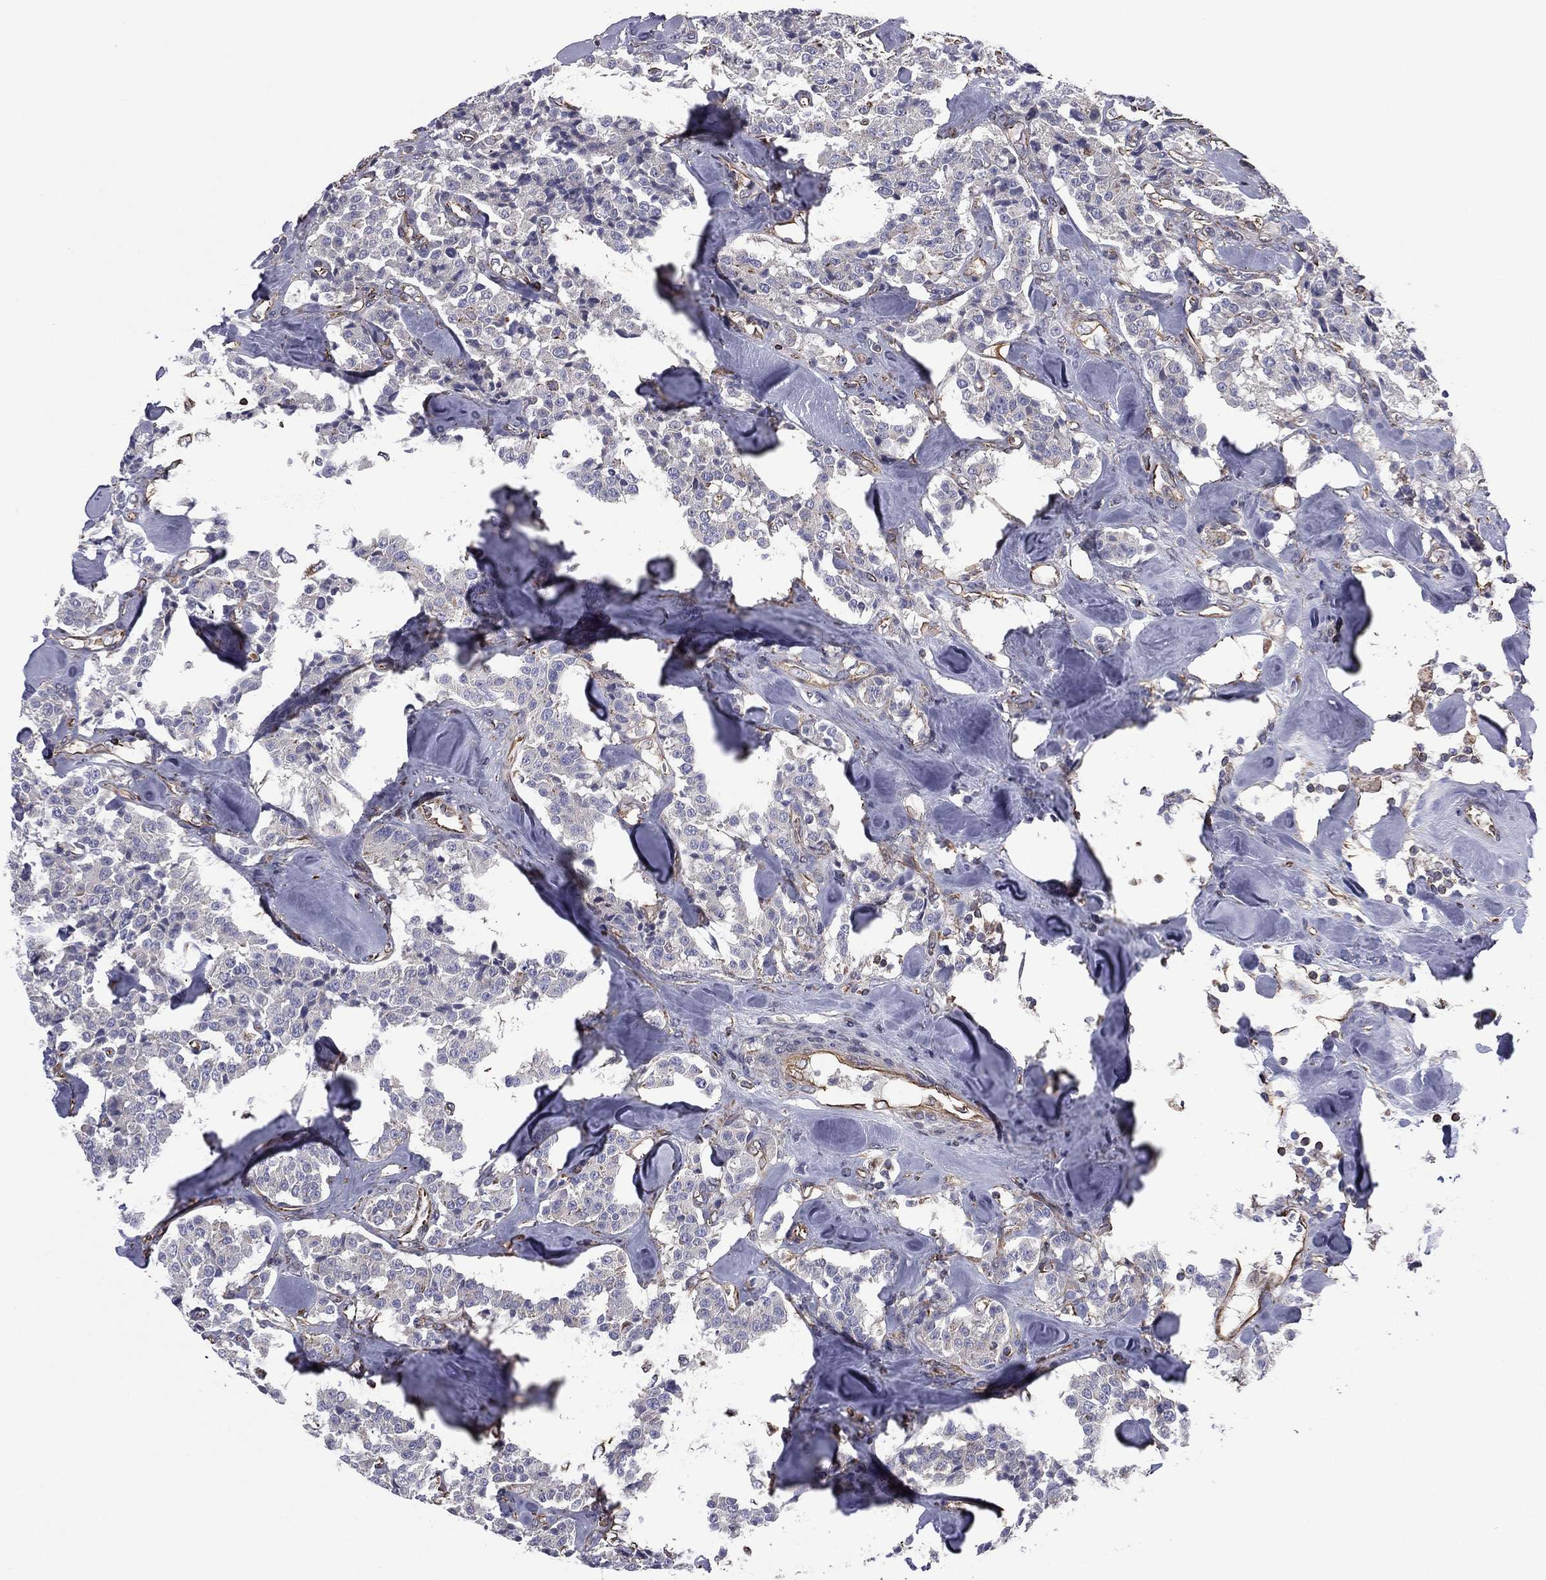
{"staining": {"intensity": "negative", "quantity": "none", "location": "none"}, "tissue": "carcinoid", "cell_type": "Tumor cells", "image_type": "cancer", "snomed": [{"axis": "morphology", "description": "Carcinoid, malignant, NOS"}, {"axis": "topography", "description": "Pancreas"}], "caption": "The immunohistochemistry (IHC) image has no significant positivity in tumor cells of carcinoid (malignant) tissue.", "gene": "SCUBE1", "patient": {"sex": "male", "age": 41}}